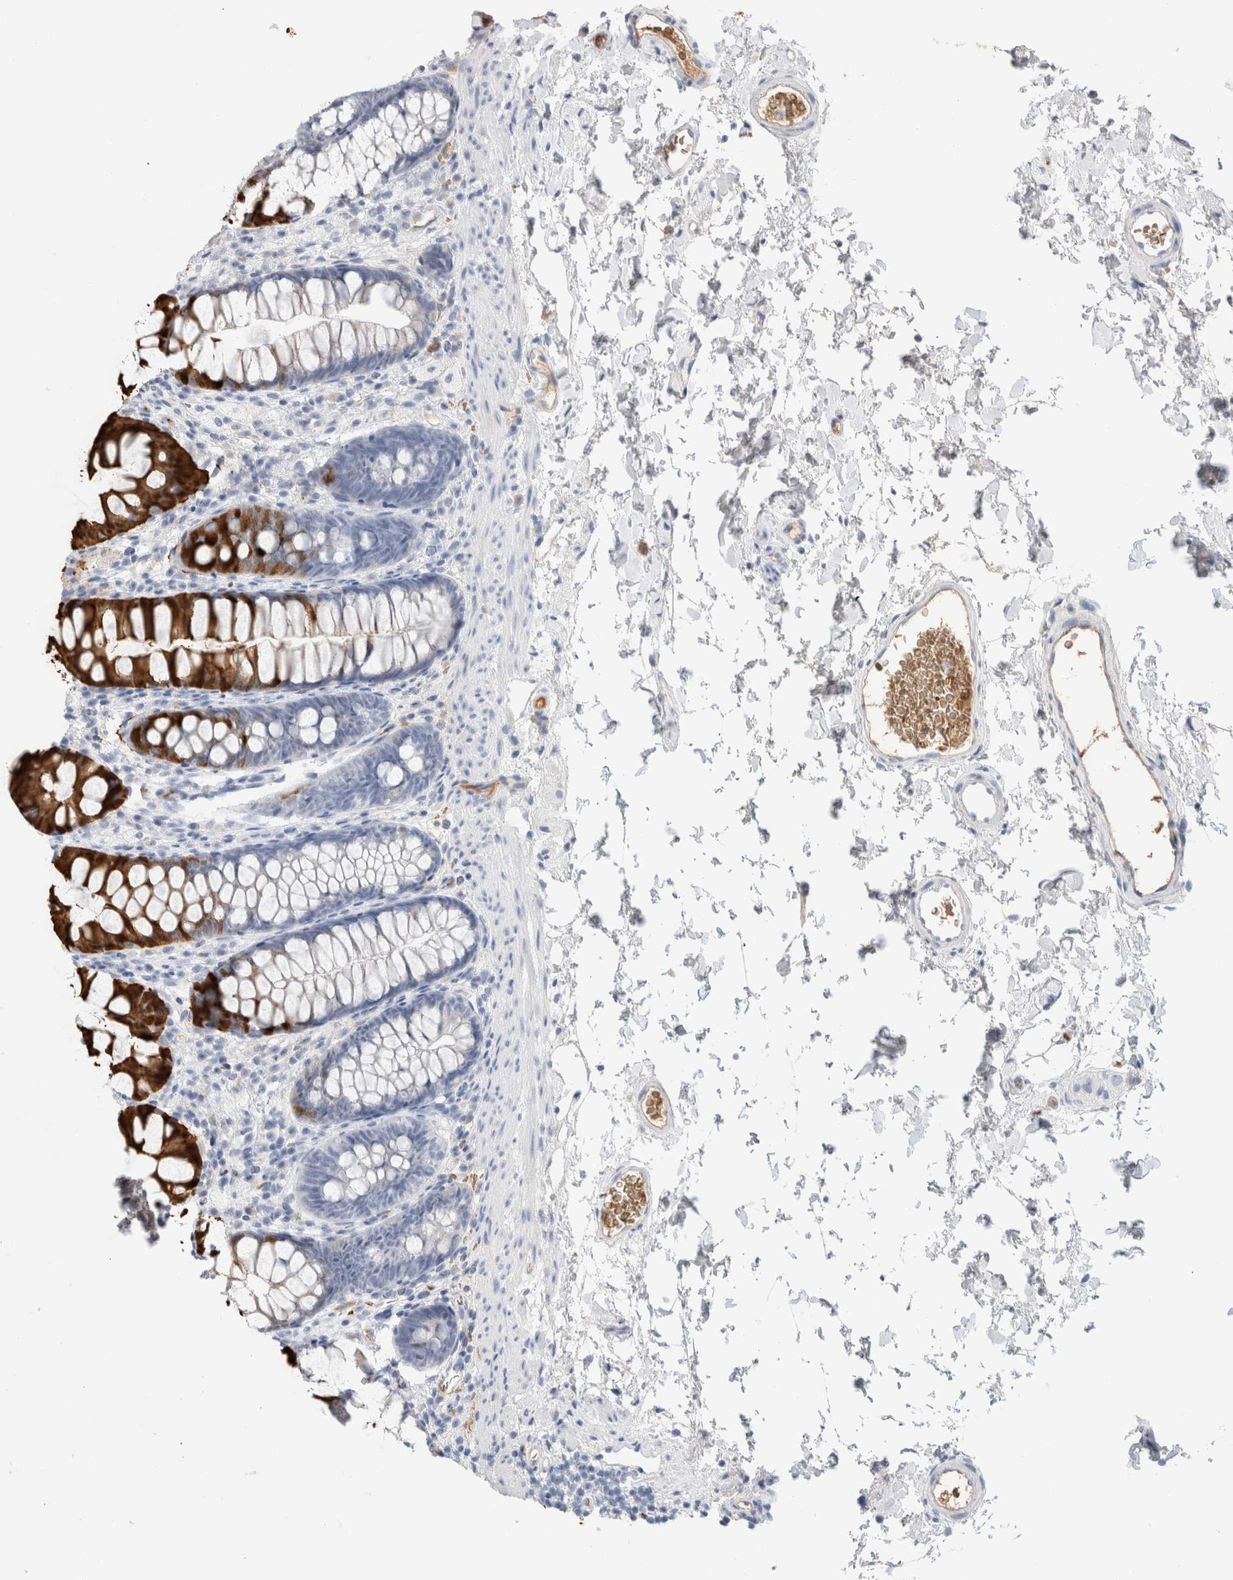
{"staining": {"intensity": "moderate", "quantity": ">75%", "location": "cytoplasmic/membranous"}, "tissue": "colon", "cell_type": "Endothelial cells", "image_type": "normal", "snomed": [{"axis": "morphology", "description": "Normal tissue, NOS"}, {"axis": "topography", "description": "Colon"}], "caption": "Colon was stained to show a protein in brown. There is medium levels of moderate cytoplasmic/membranous expression in approximately >75% of endothelial cells. The protein of interest is stained brown, and the nuclei are stained in blue (DAB (3,3'-diaminobenzidine) IHC with brightfield microscopy, high magnification).", "gene": "CA1", "patient": {"sex": "female", "age": 62}}